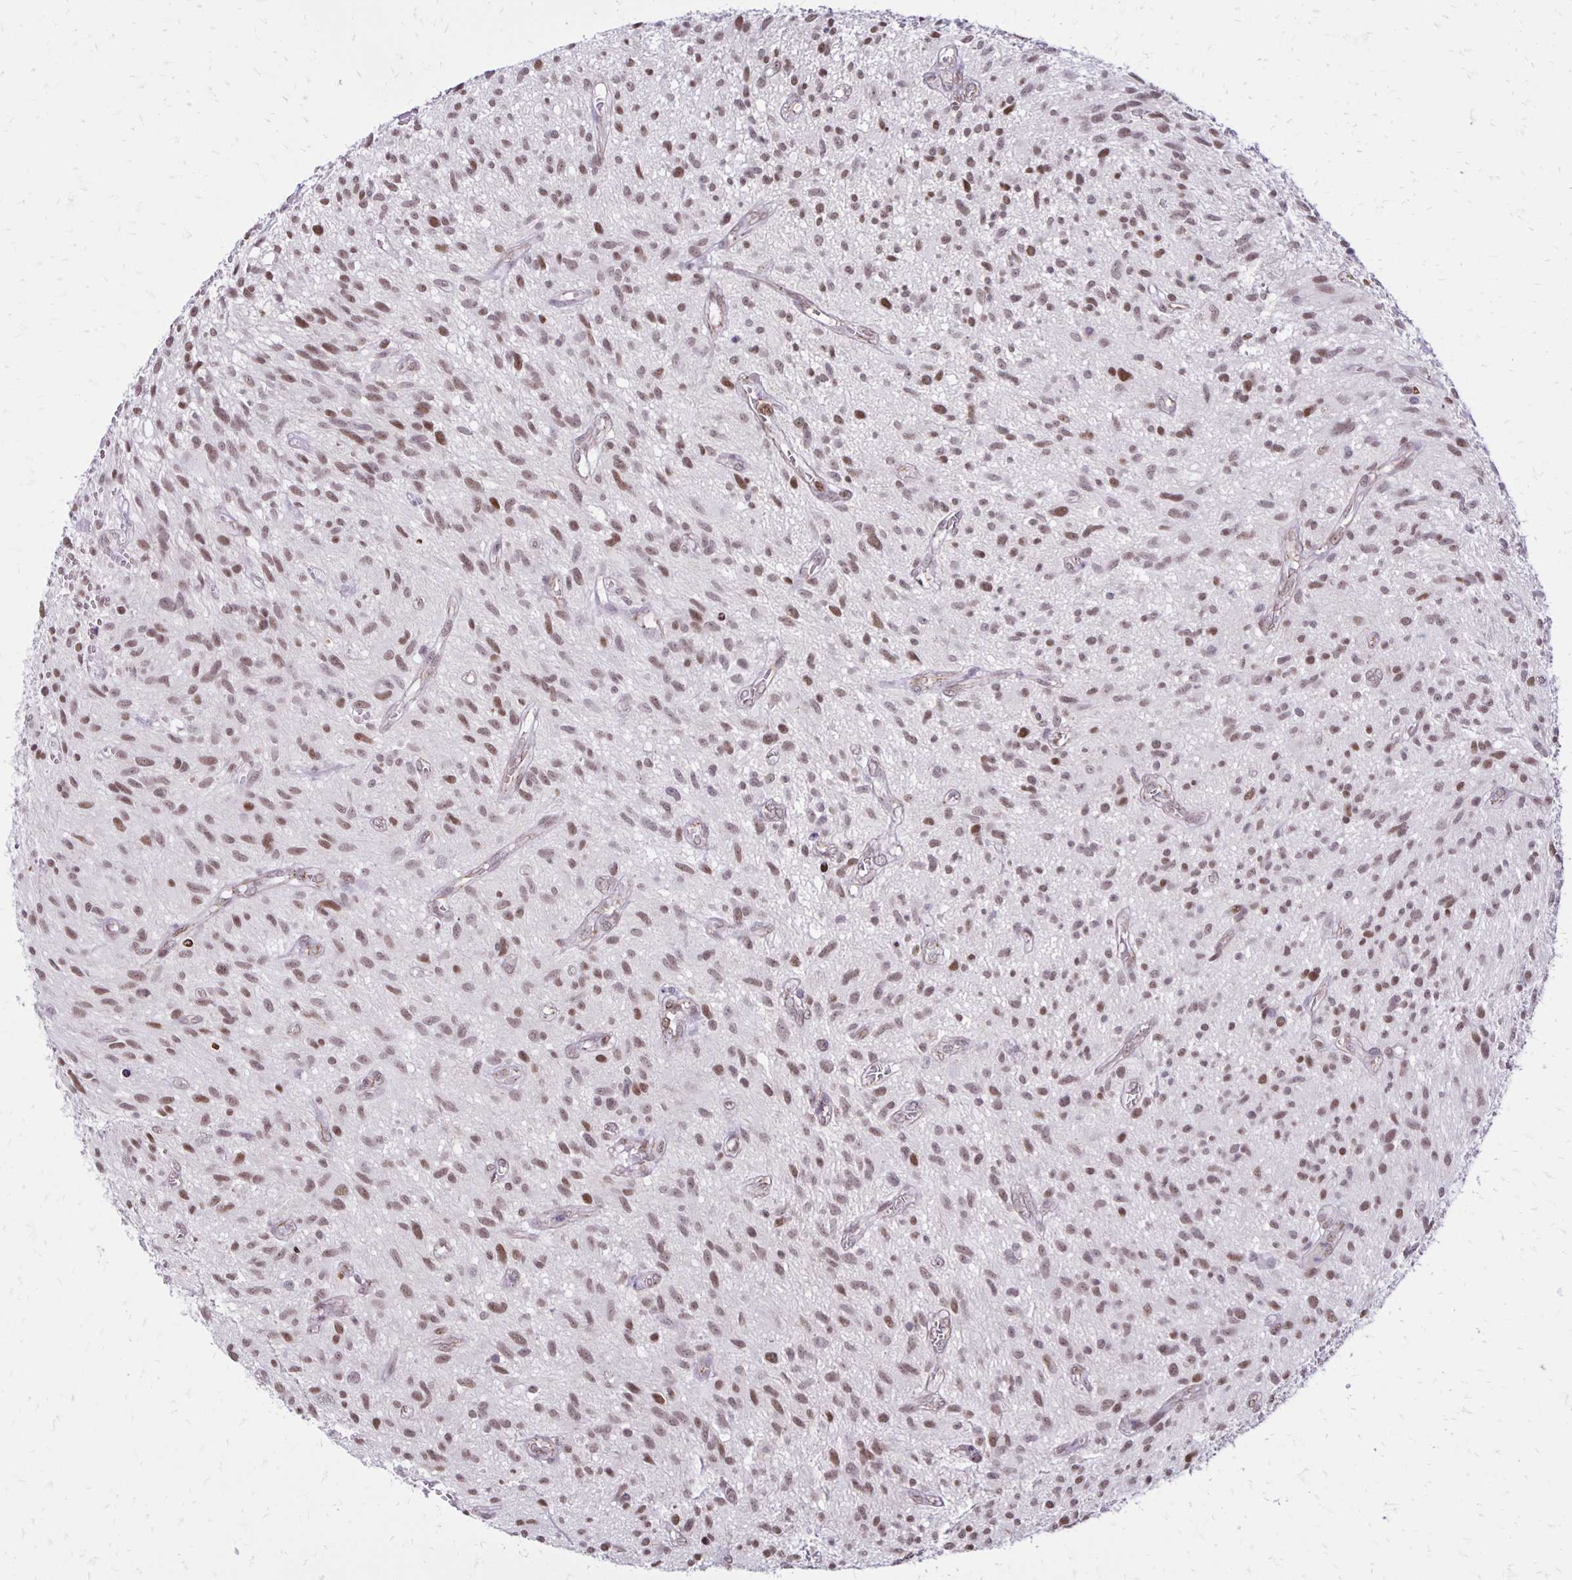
{"staining": {"intensity": "moderate", "quantity": ">75%", "location": "nuclear"}, "tissue": "glioma", "cell_type": "Tumor cells", "image_type": "cancer", "snomed": [{"axis": "morphology", "description": "Glioma, malignant, High grade"}, {"axis": "topography", "description": "Brain"}], "caption": "An image of malignant glioma (high-grade) stained for a protein shows moderate nuclear brown staining in tumor cells.", "gene": "DDB2", "patient": {"sex": "male", "age": 75}}